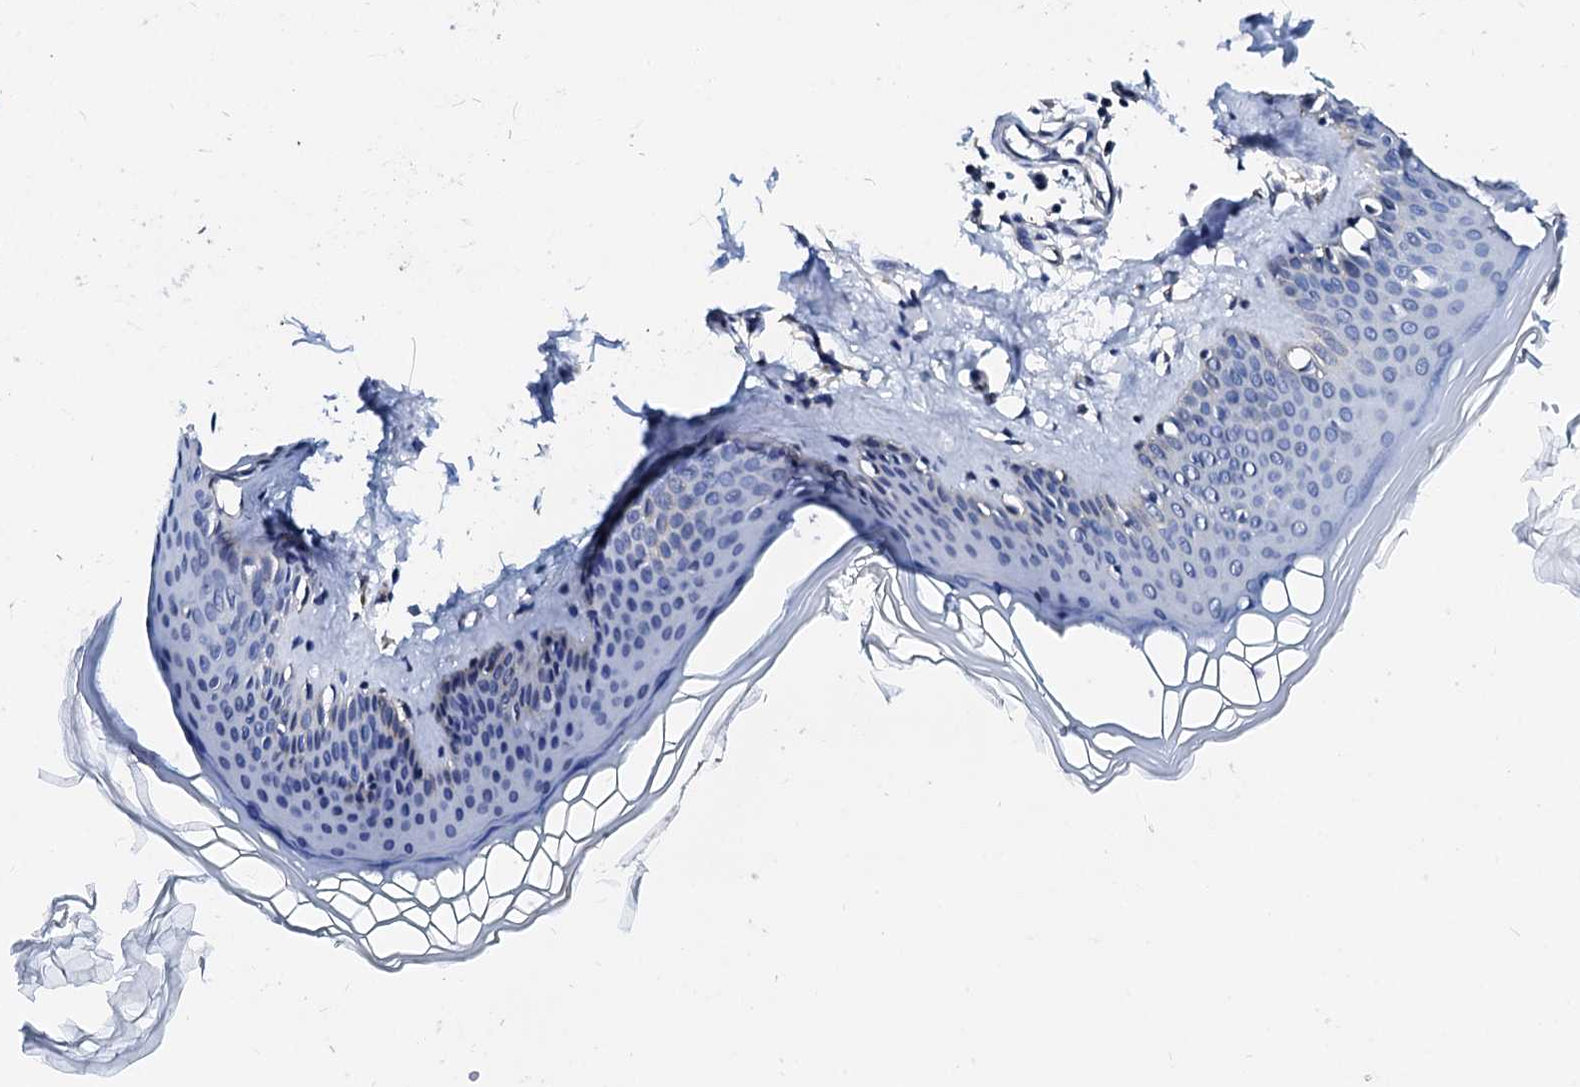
{"staining": {"intensity": "negative", "quantity": "none", "location": "none"}, "tissue": "skin", "cell_type": "Fibroblasts", "image_type": "normal", "snomed": [{"axis": "morphology", "description": "Normal tissue, NOS"}, {"axis": "topography", "description": "Skin"}], "caption": "A photomicrograph of skin stained for a protein shows no brown staining in fibroblasts.", "gene": "CSN2", "patient": {"sex": "female", "age": 27}}